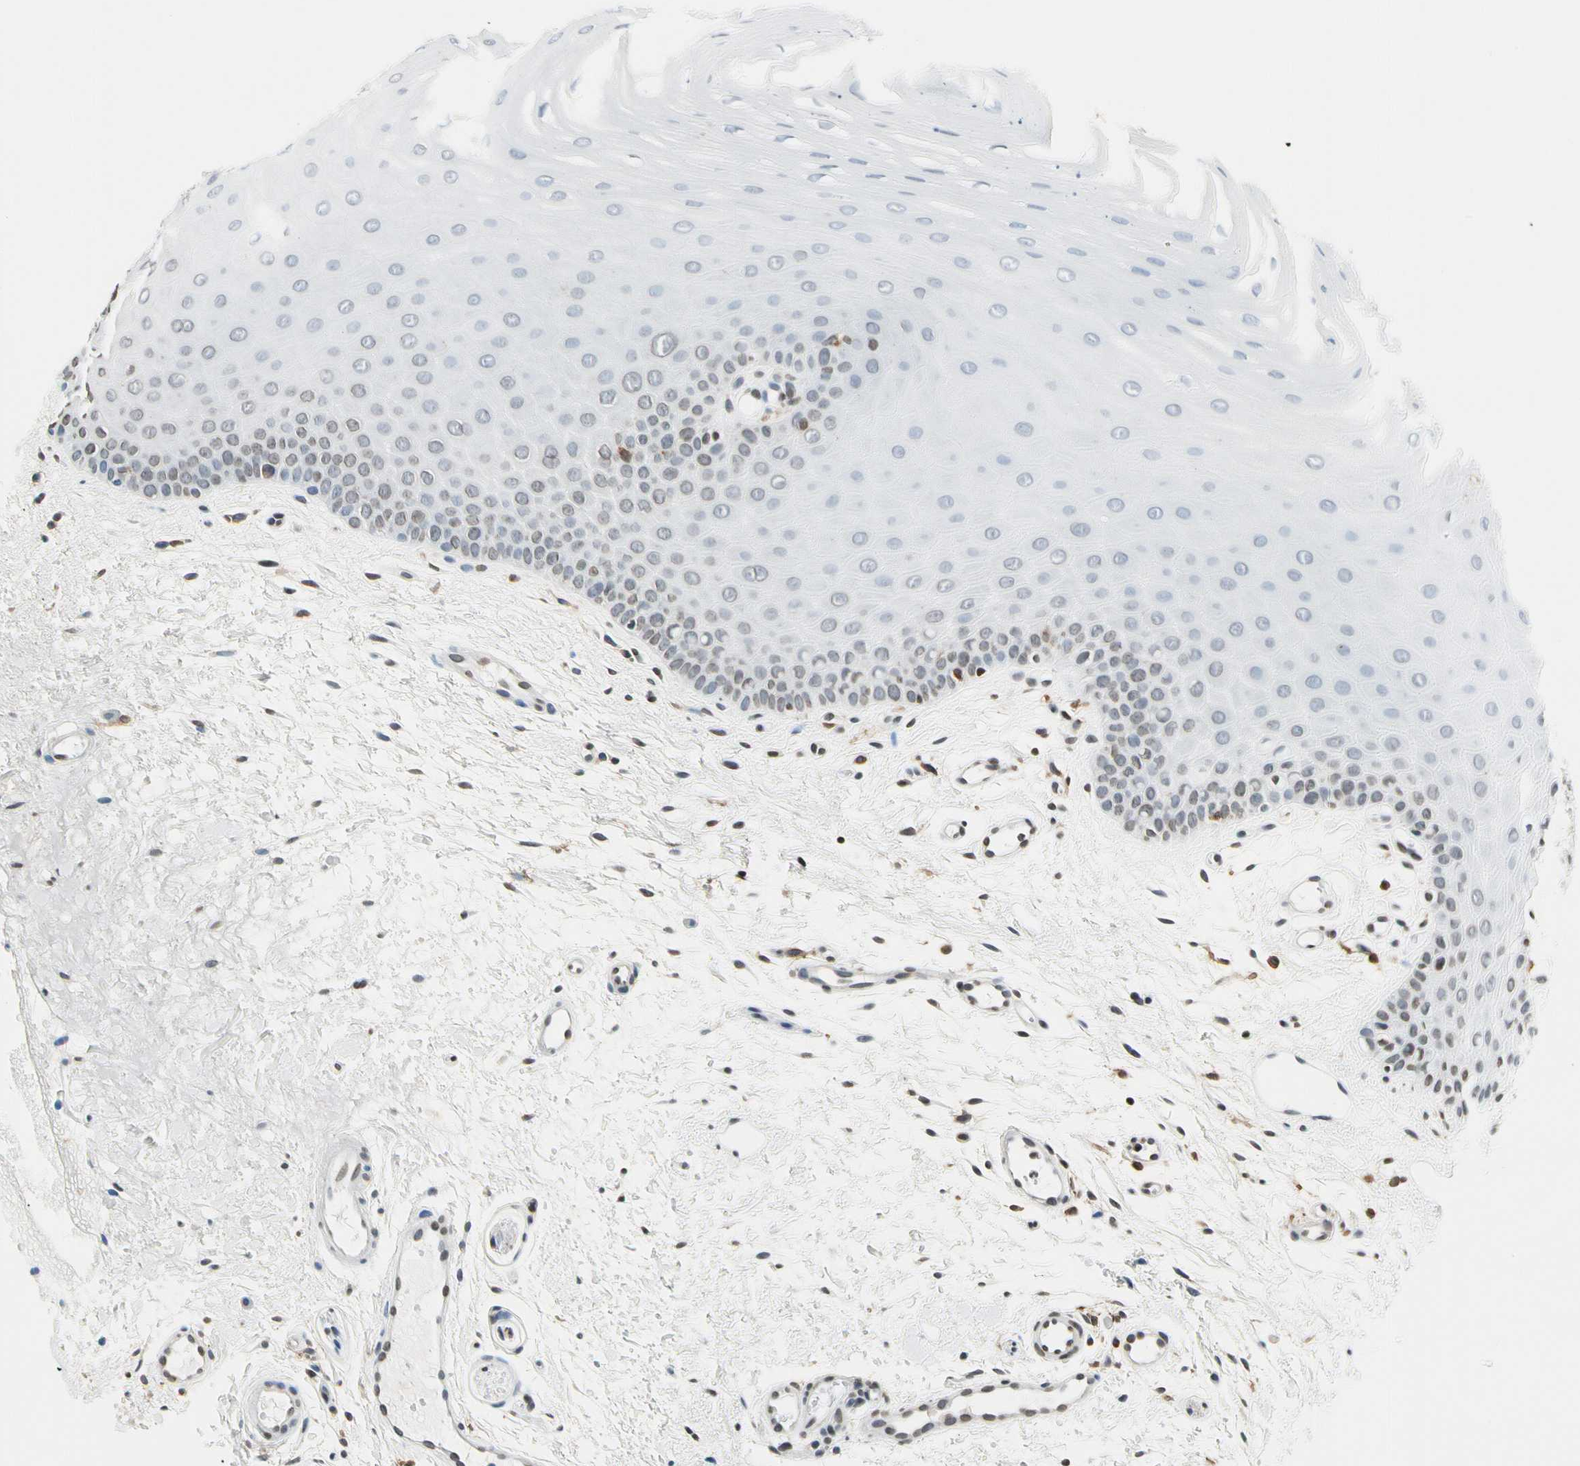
{"staining": {"intensity": "weak", "quantity": "<25%", "location": "nuclear"}, "tissue": "oral mucosa", "cell_type": "Squamous epithelial cells", "image_type": "normal", "snomed": [{"axis": "morphology", "description": "Normal tissue, NOS"}, {"axis": "topography", "description": "Oral tissue"}], "caption": "The IHC micrograph has no significant staining in squamous epithelial cells of oral mucosa. Brightfield microscopy of immunohistochemistry (IHC) stained with DAB (3,3'-diaminobenzidine) (brown) and hematoxylin (blue), captured at high magnification.", "gene": "FER", "patient": {"sex": "female", "age": 54}}